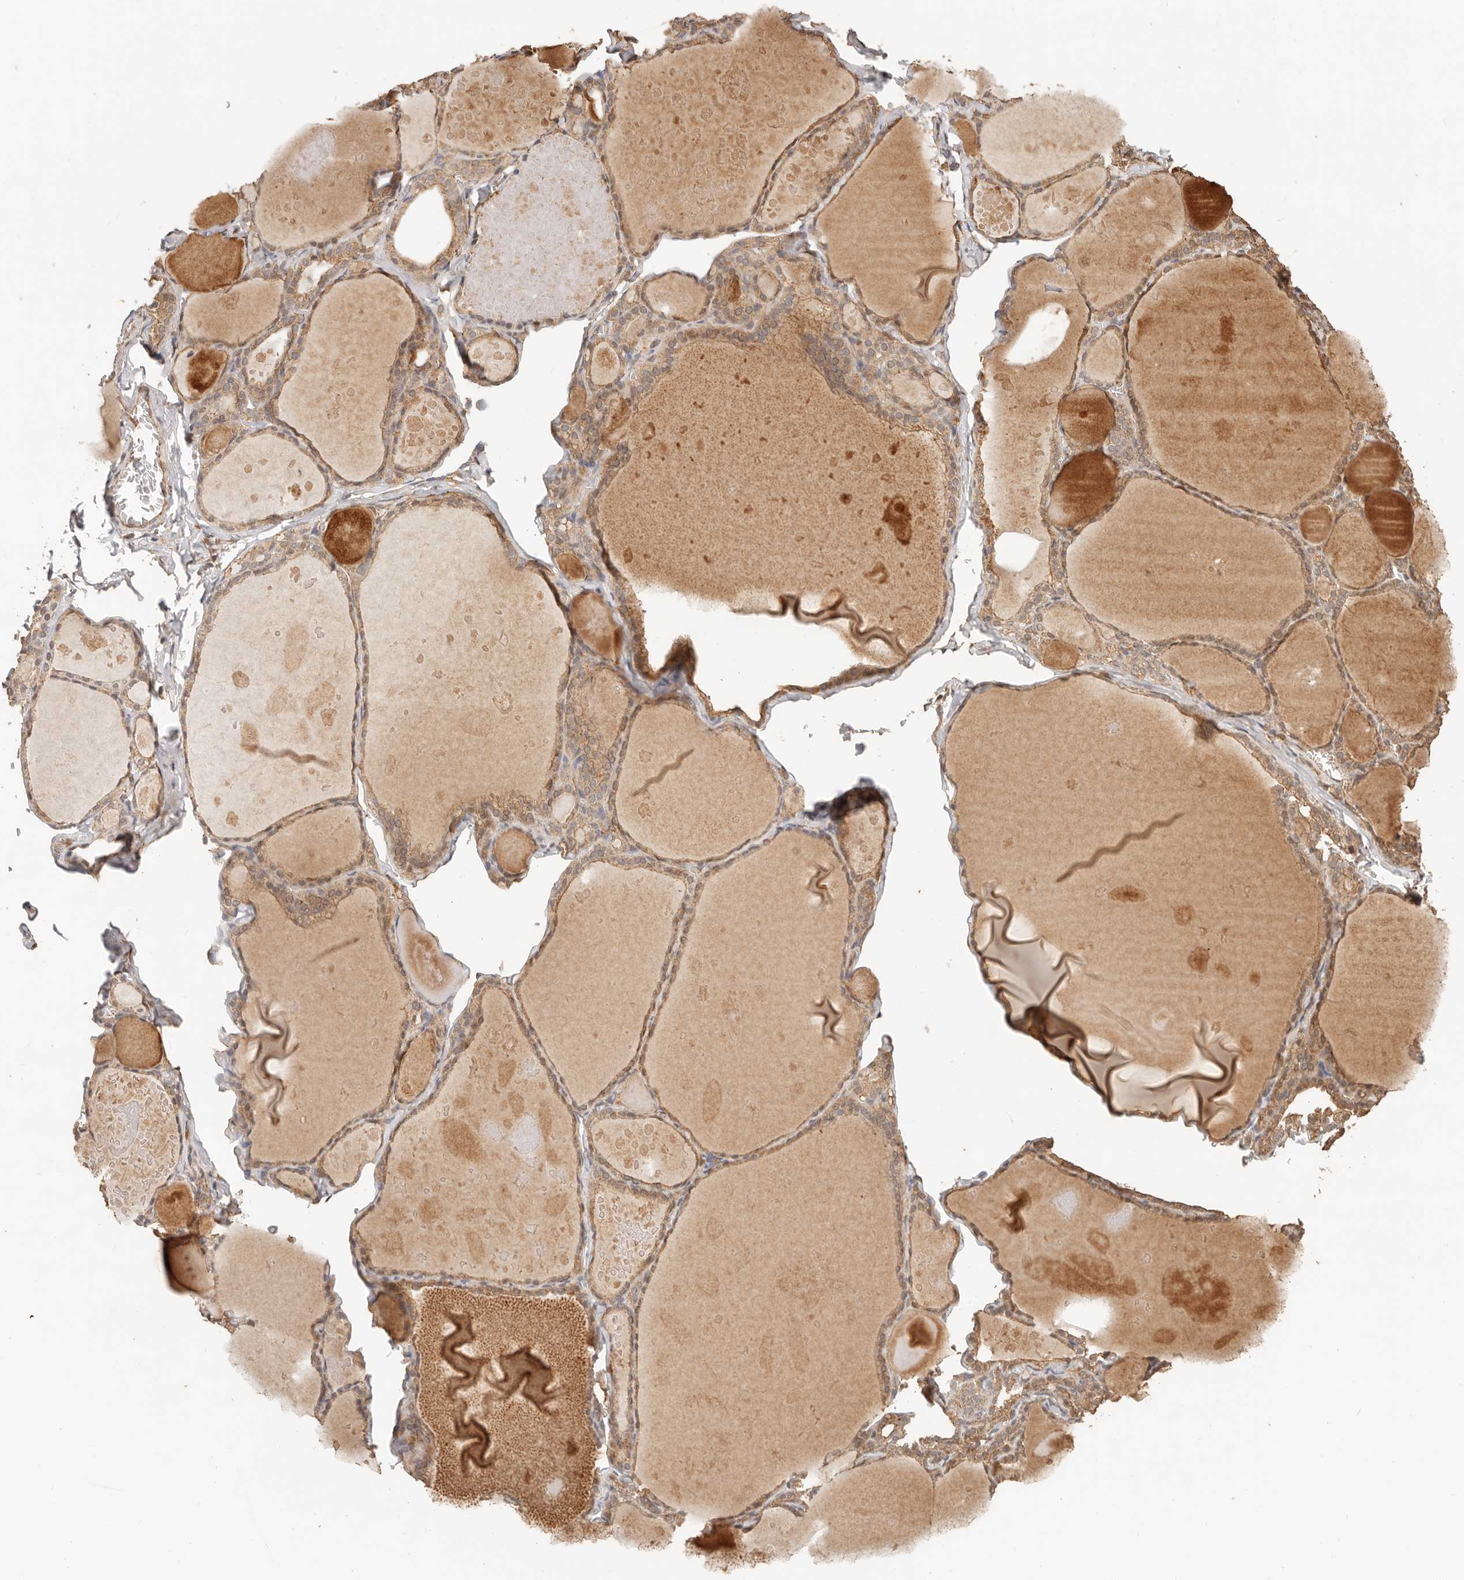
{"staining": {"intensity": "moderate", "quantity": ">75%", "location": "cytoplasmic/membranous"}, "tissue": "thyroid gland", "cell_type": "Glandular cells", "image_type": "normal", "snomed": [{"axis": "morphology", "description": "Normal tissue, NOS"}, {"axis": "topography", "description": "Thyroid gland"}], "caption": "Immunohistochemical staining of benign human thyroid gland shows medium levels of moderate cytoplasmic/membranous positivity in approximately >75% of glandular cells.", "gene": "AFDN", "patient": {"sex": "male", "age": 56}}